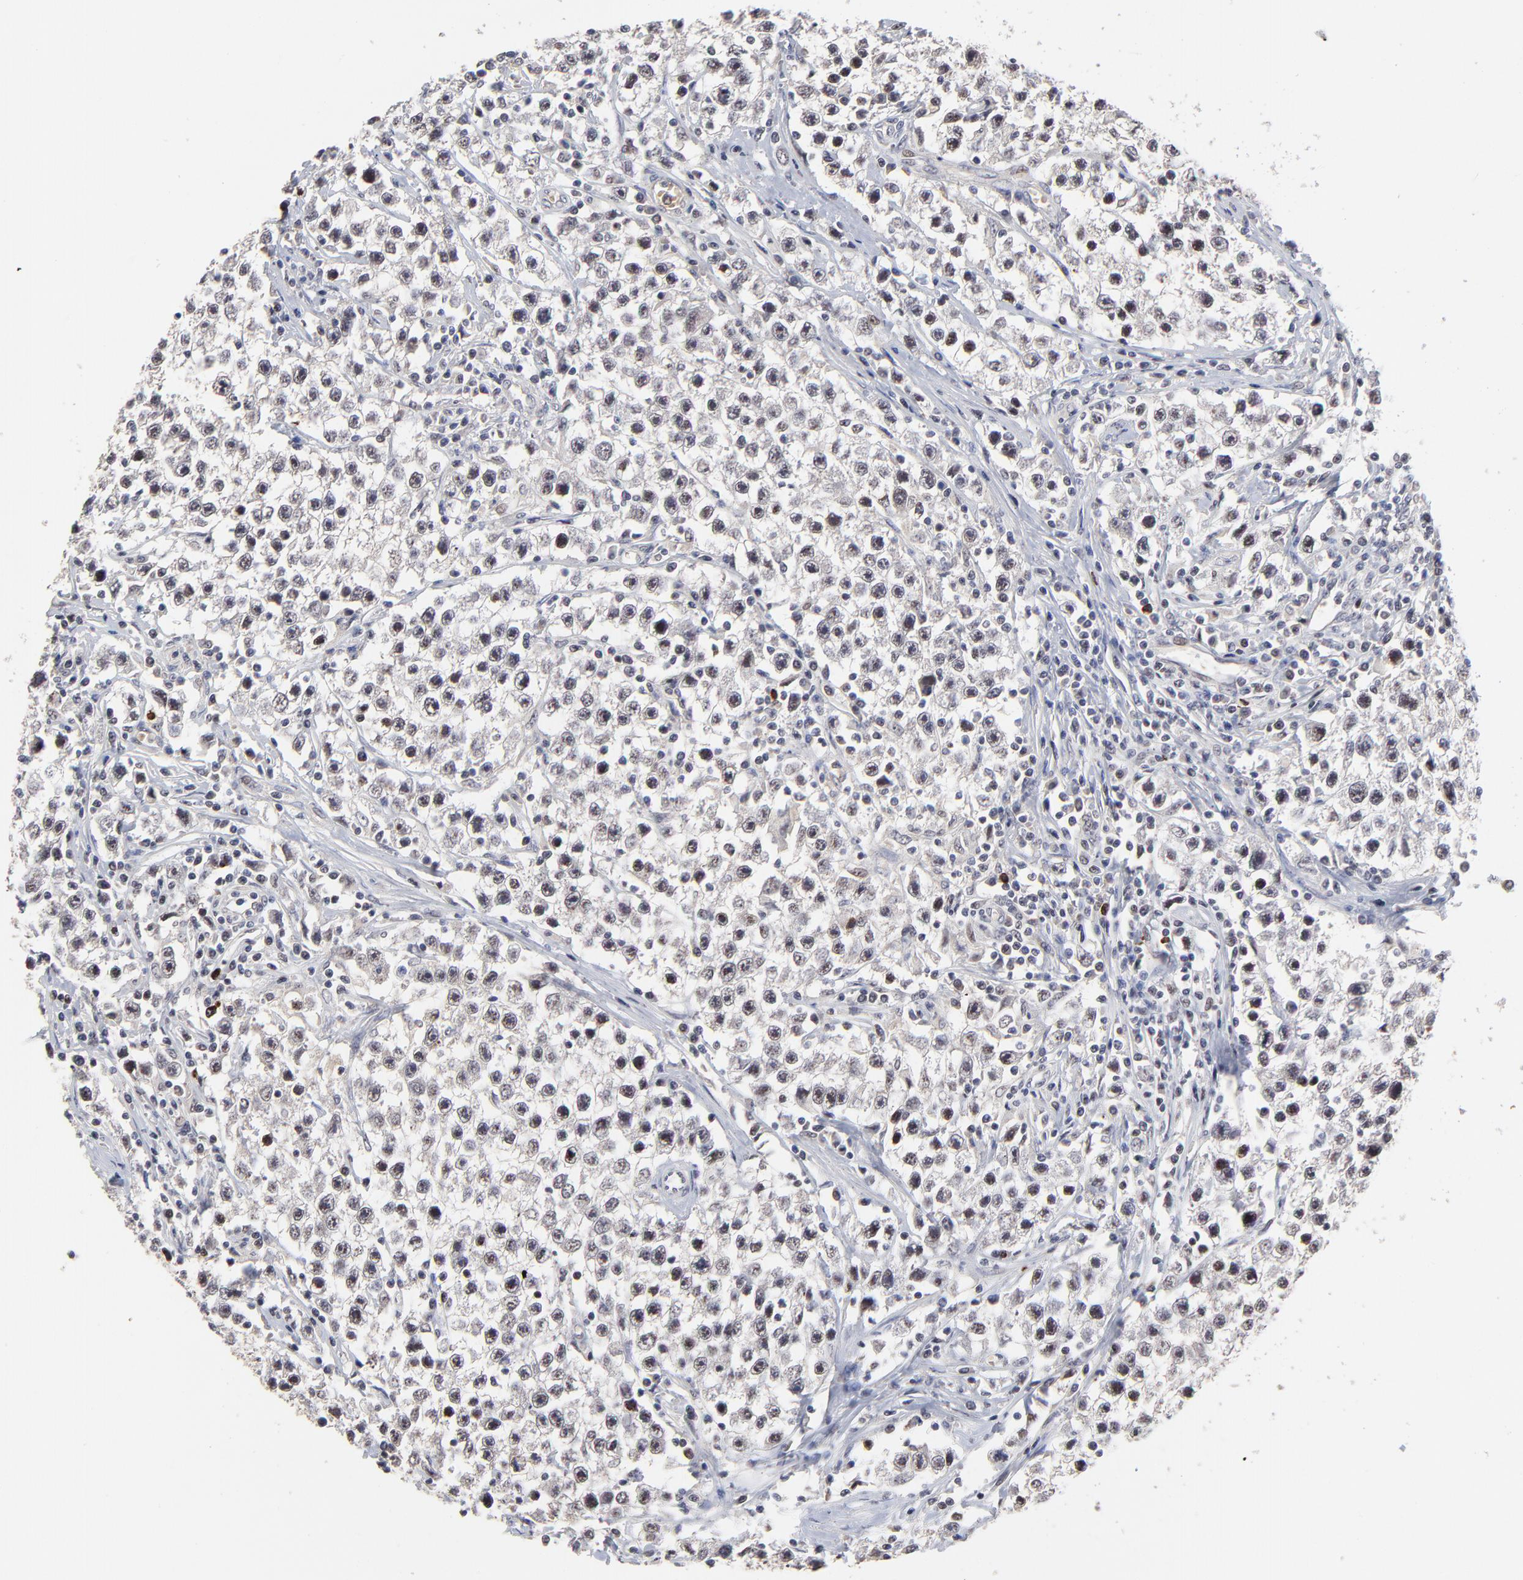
{"staining": {"intensity": "negative", "quantity": "none", "location": "none"}, "tissue": "testis cancer", "cell_type": "Tumor cells", "image_type": "cancer", "snomed": [{"axis": "morphology", "description": "Seminoma, NOS"}, {"axis": "topography", "description": "Testis"}], "caption": "Immunohistochemistry photomicrograph of neoplastic tissue: human testis cancer (seminoma) stained with DAB demonstrates no significant protein staining in tumor cells.", "gene": "FRMD8", "patient": {"sex": "male", "age": 35}}